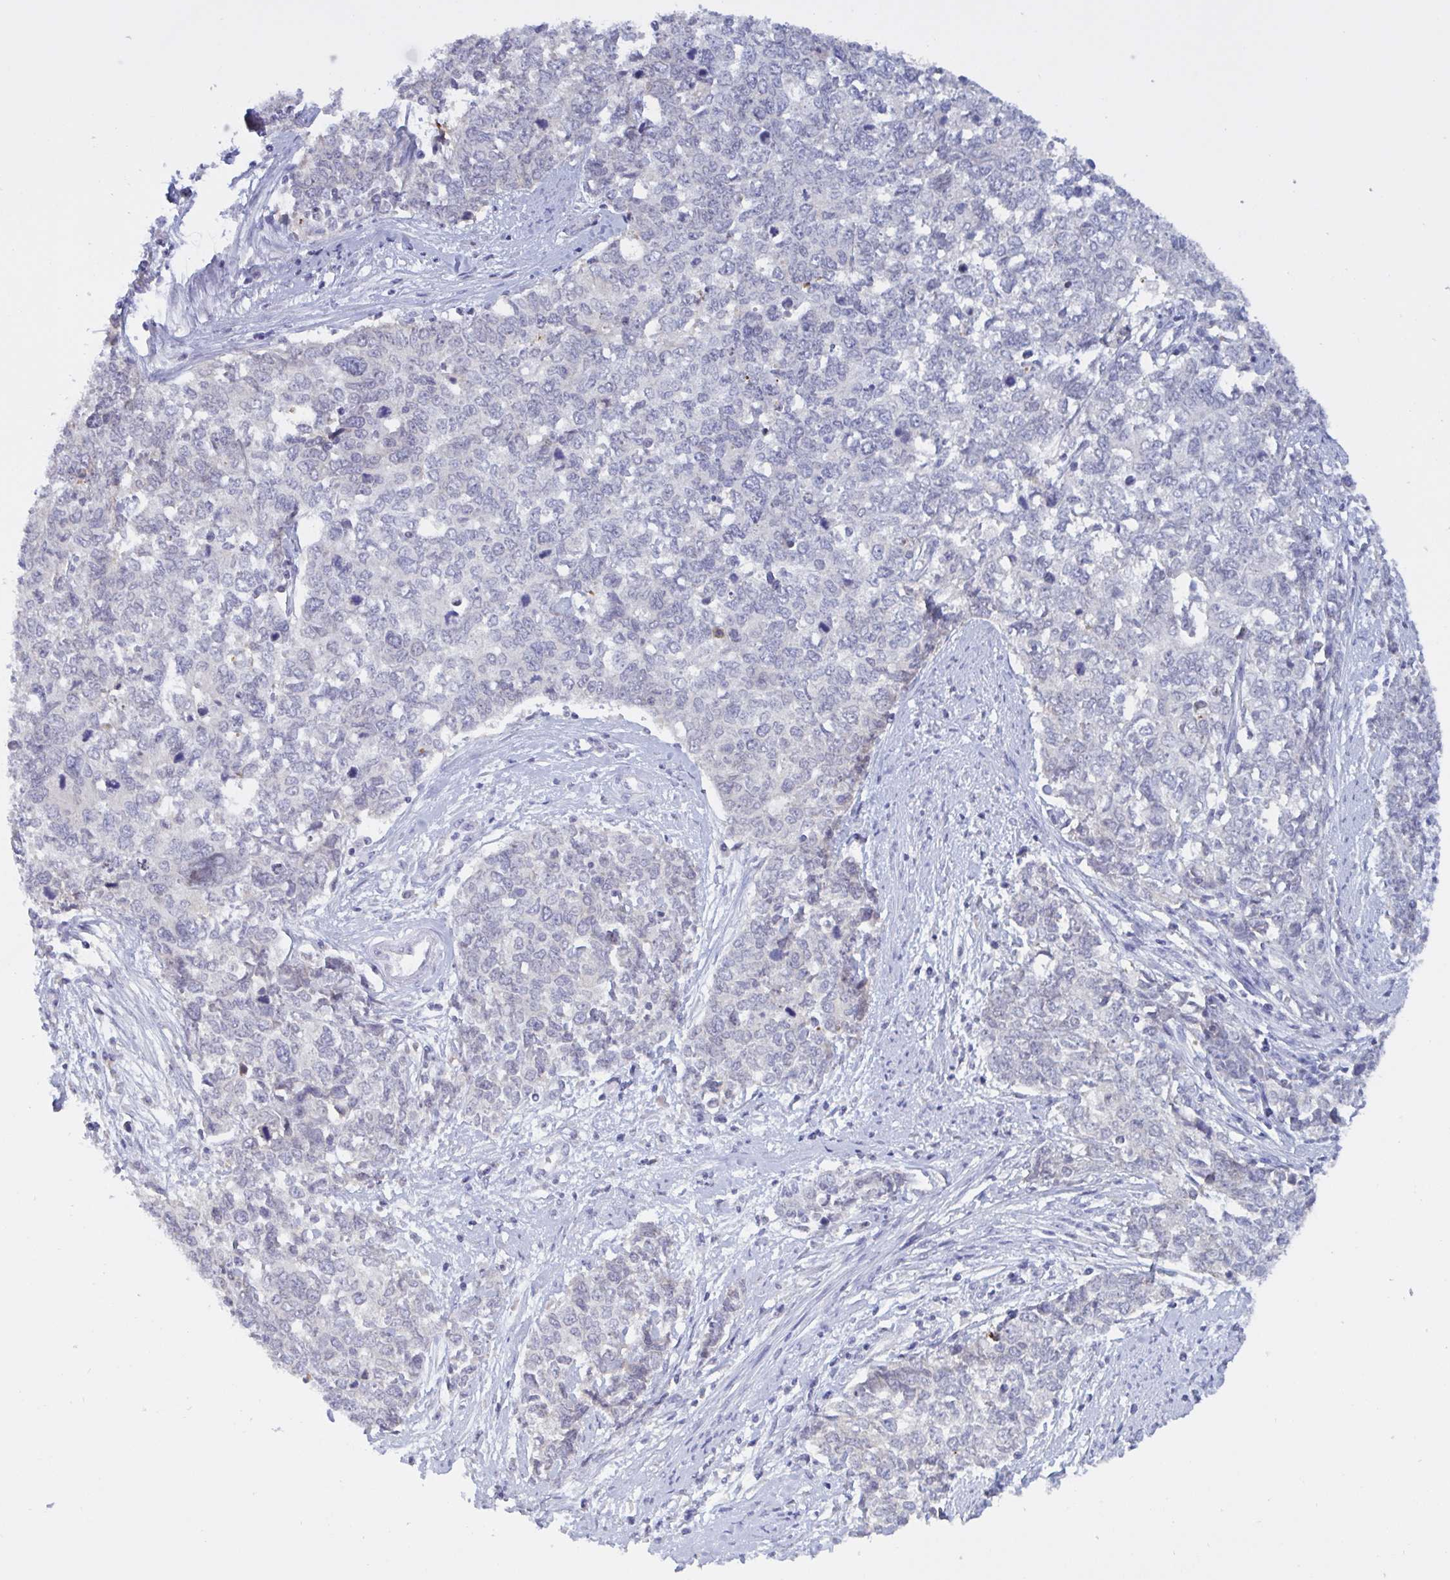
{"staining": {"intensity": "negative", "quantity": "none", "location": "none"}, "tissue": "cervical cancer", "cell_type": "Tumor cells", "image_type": "cancer", "snomed": [{"axis": "morphology", "description": "Adenocarcinoma, NOS"}, {"axis": "topography", "description": "Cervix"}], "caption": "IHC image of cervical cancer stained for a protein (brown), which exhibits no expression in tumor cells.", "gene": "SERPINB13", "patient": {"sex": "female", "age": 63}}